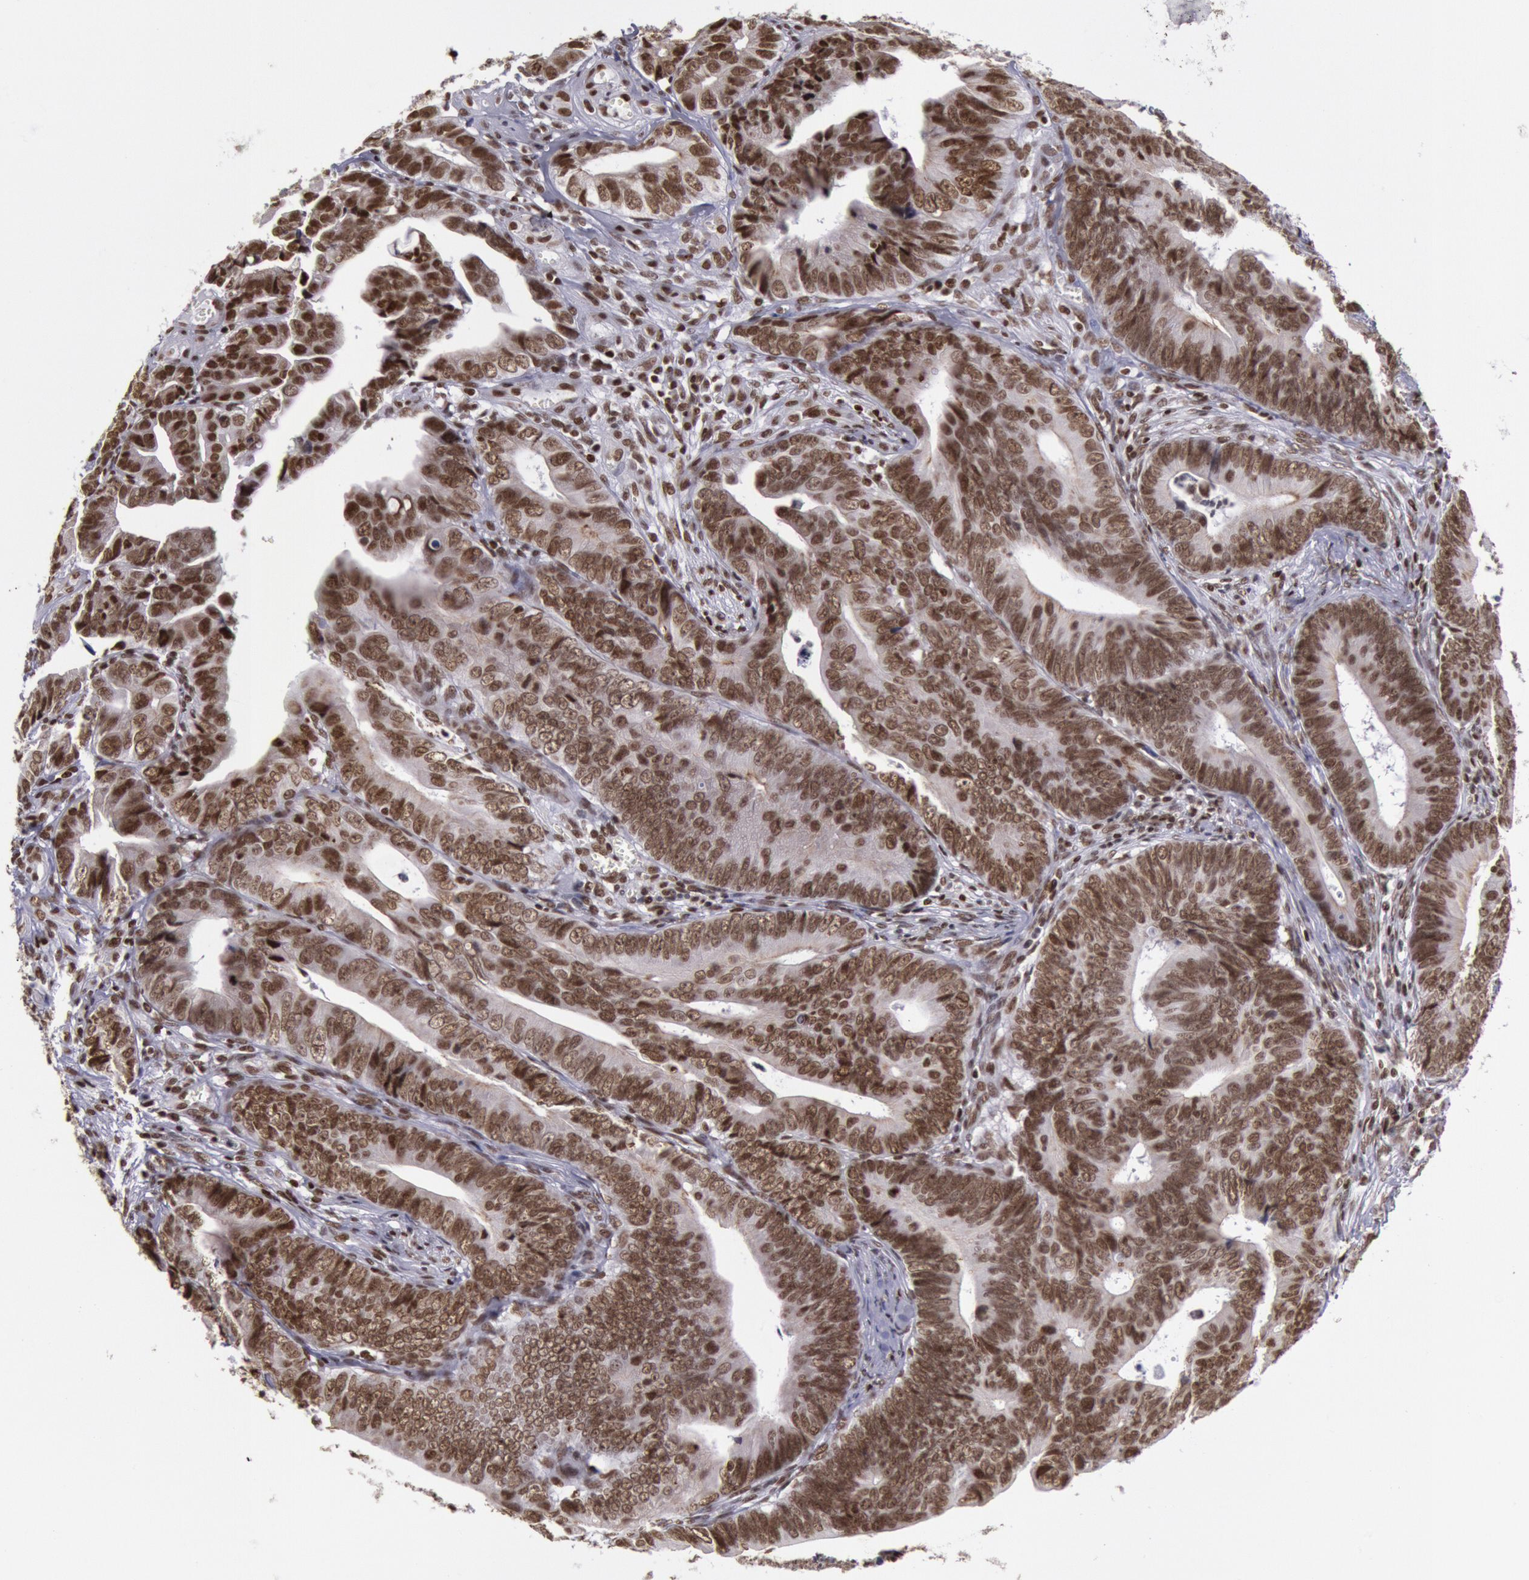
{"staining": {"intensity": "moderate", "quantity": ">75%", "location": "cytoplasmic/membranous,nuclear"}, "tissue": "colorectal cancer", "cell_type": "Tumor cells", "image_type": "cancer", "snomed": [{"axis": "morphology", "description": "Adenocarcinoma, NOS"}, {"axis": "topography", "description": "Colon"}], "caption": "Protein expression analysis of human colorectal cancer (adenocarcinoma) reveals moderate cytoplasmic/membranous and nuclear expression in about >75% of tumor cells.", "gene": "NKAP", "patient": {"sex": "female", "age": 78}}